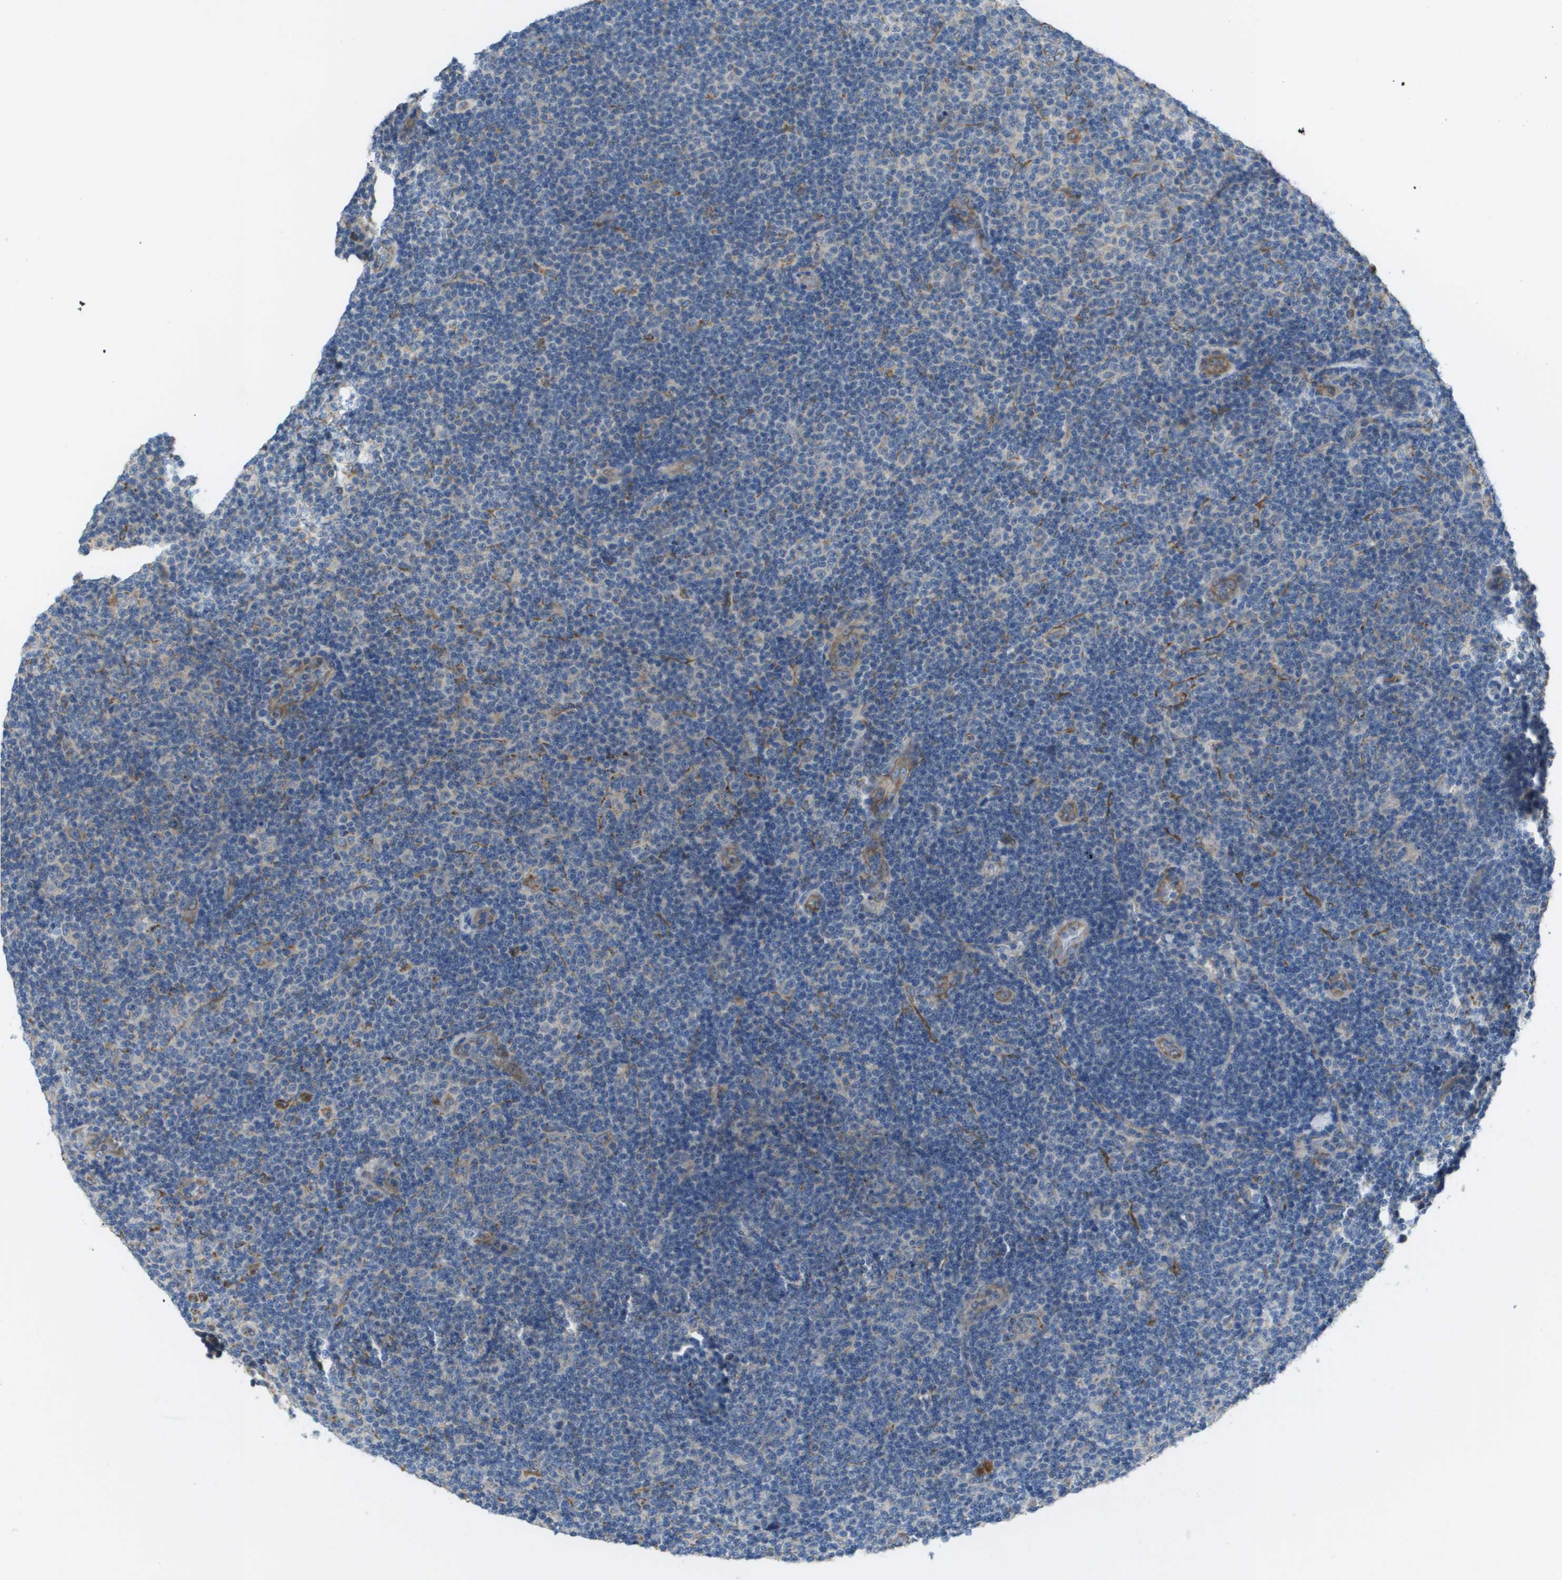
{"staining": {"intensity": "negative", "quantity": "none", "location": "none"}, "tissue": "lymphoma", "cell_type": "Tumor cells", "image_type": "cancer", "snomed": [{"axis": "morphology", "description": "Malignant lymphoma, non-Hodgkin's type, Low grade"}, {"axis": "topography", "description": "Lymph node"}], "caption": "Immunohistochemistry photomicrograph of neoplastic tissue: human lymphoma stained with DAB exhibits no significant protein expression in tumor cells.", "gene": "CLCN2", "patient": {"sex": "male", "age": 83}}